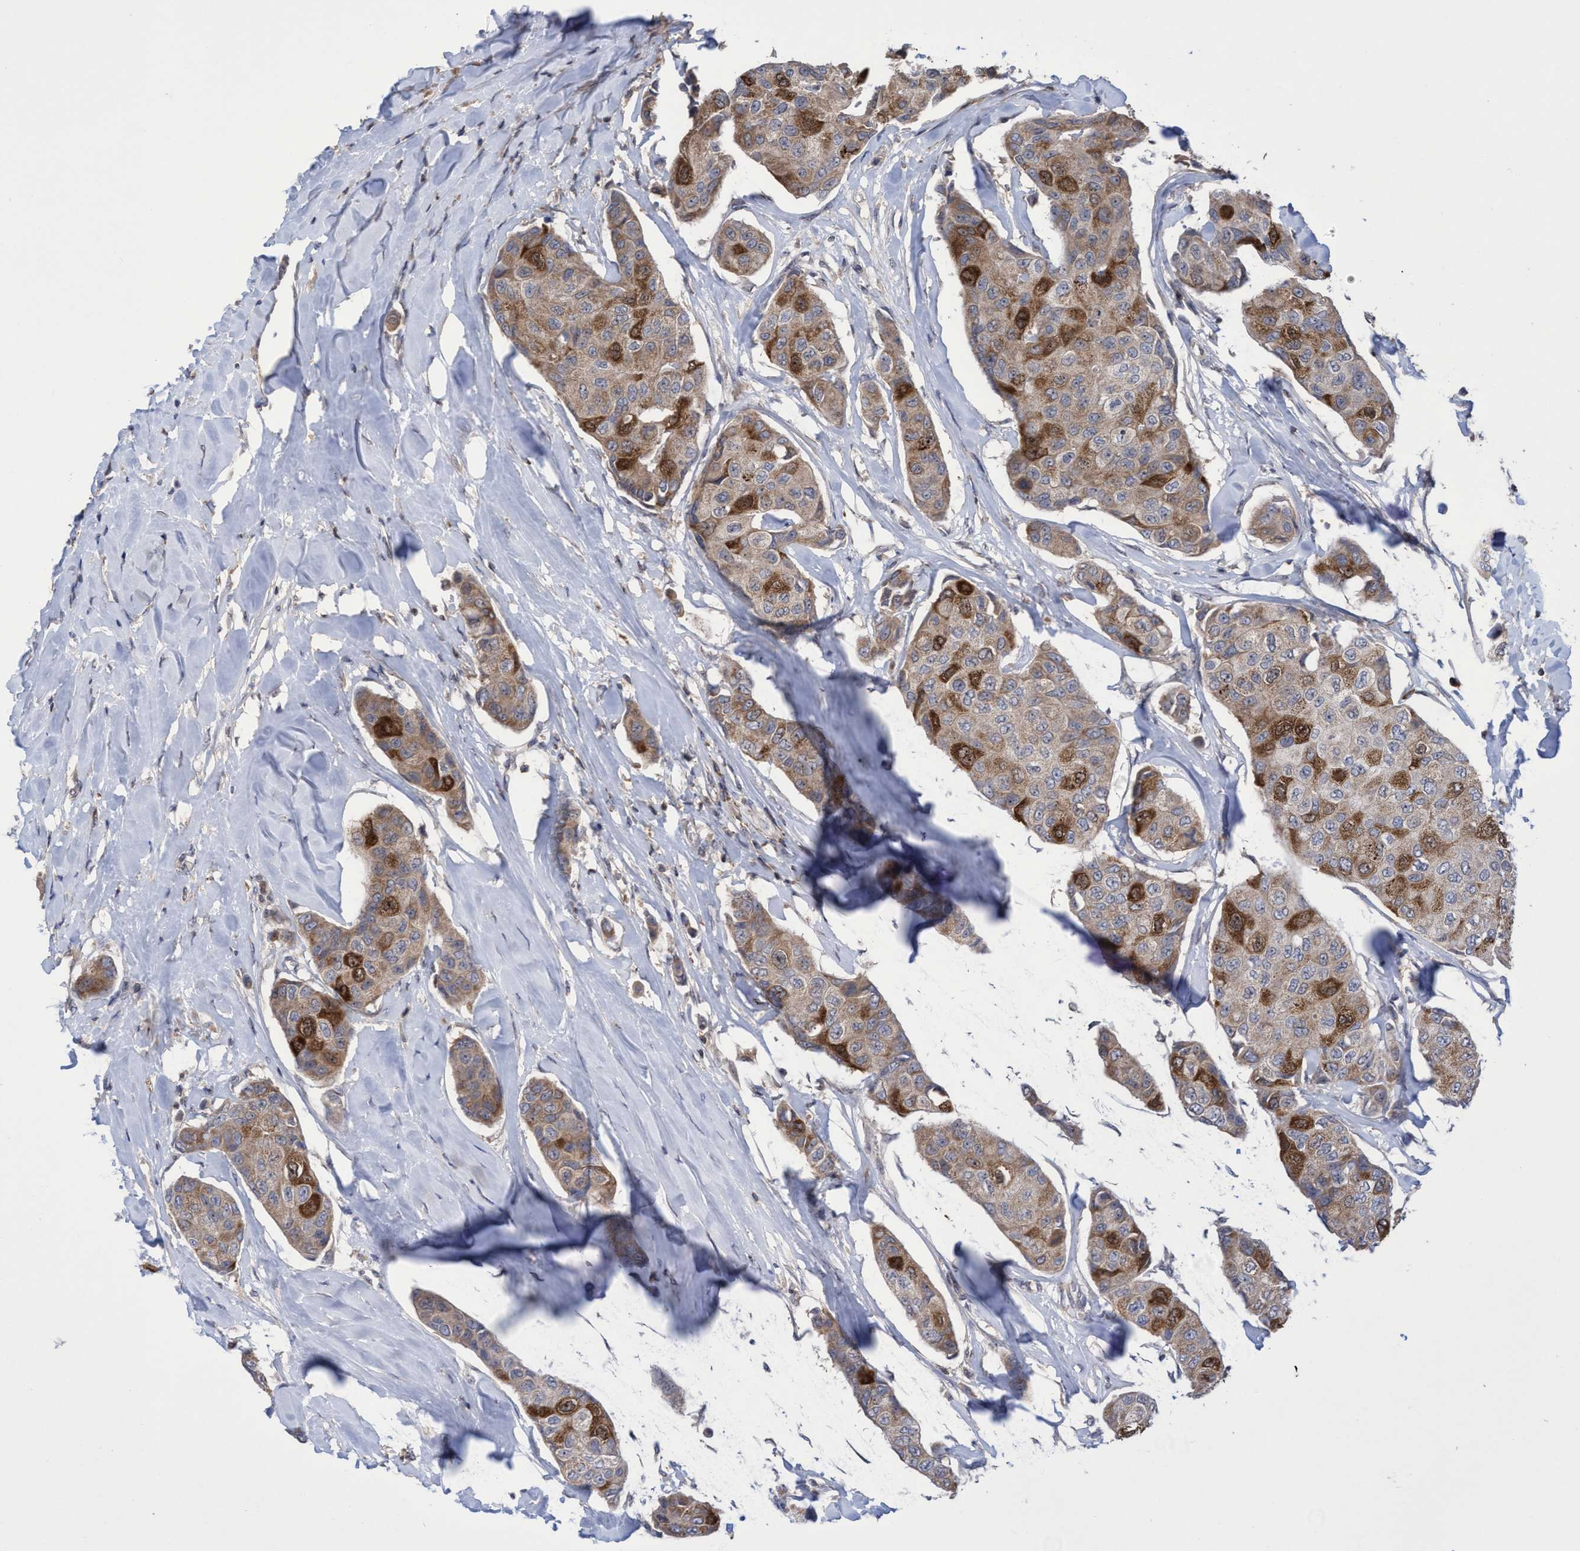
{"staining": {"intensity": "moderate", "quantity": ">75%", "location": "cytoplasmic/membranous,nuclear"}, "tissue": "breast cancer", "cell_type": "Tumor cells", "image_type": "cancer", "snomed": [{"axis": "morphology", "description": "Duct carcinoma"}, {"axis": "topography", "description": "Breast"}], "caption": "Immunohistochemical staining of breast intraductal carcinoma reveals medium levels of moderate cytoplasmic/membranous and nuclear protein positivity in about >75% of tumor cells.", "gene": "SLBP", "patient": {"sex": "female", "age": 80}}